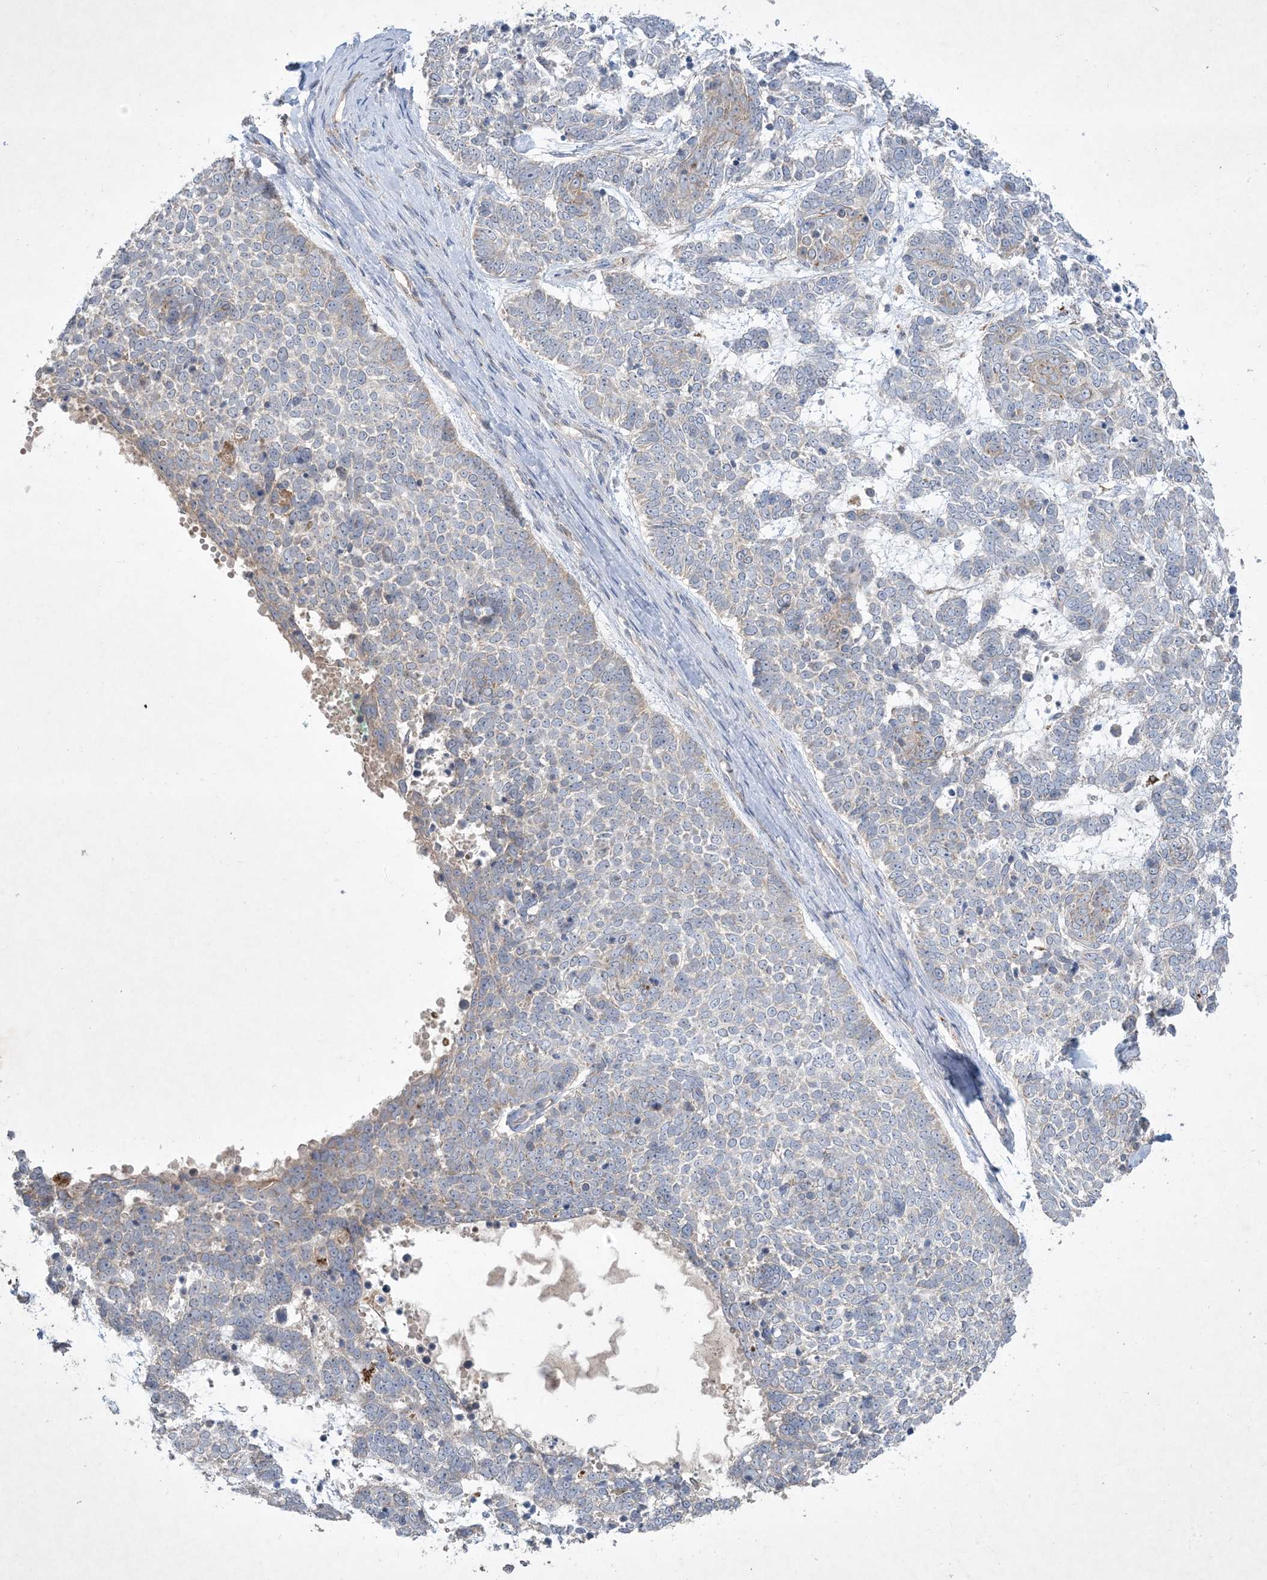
{"staining": {"intensity": "weak", "quantity": "<25%", "location": "cytoplasmic/membranous"}, "tissue": "skin cancer", "cell_type": "Tumor cells", "image_type": "cancer", "snomed": [{"axis": "morphology", "description": "Basal cell carcinoma"}, {"axis": "topography", "description": "Skin"}], "caption": "This is a photomicrograph of immunohistochemistry staining of skin basal cell carcinoma, which shows no staining in tumor cells.", "gene": "MRPS18A", "patient": {"sex": "female", "age": 81}}